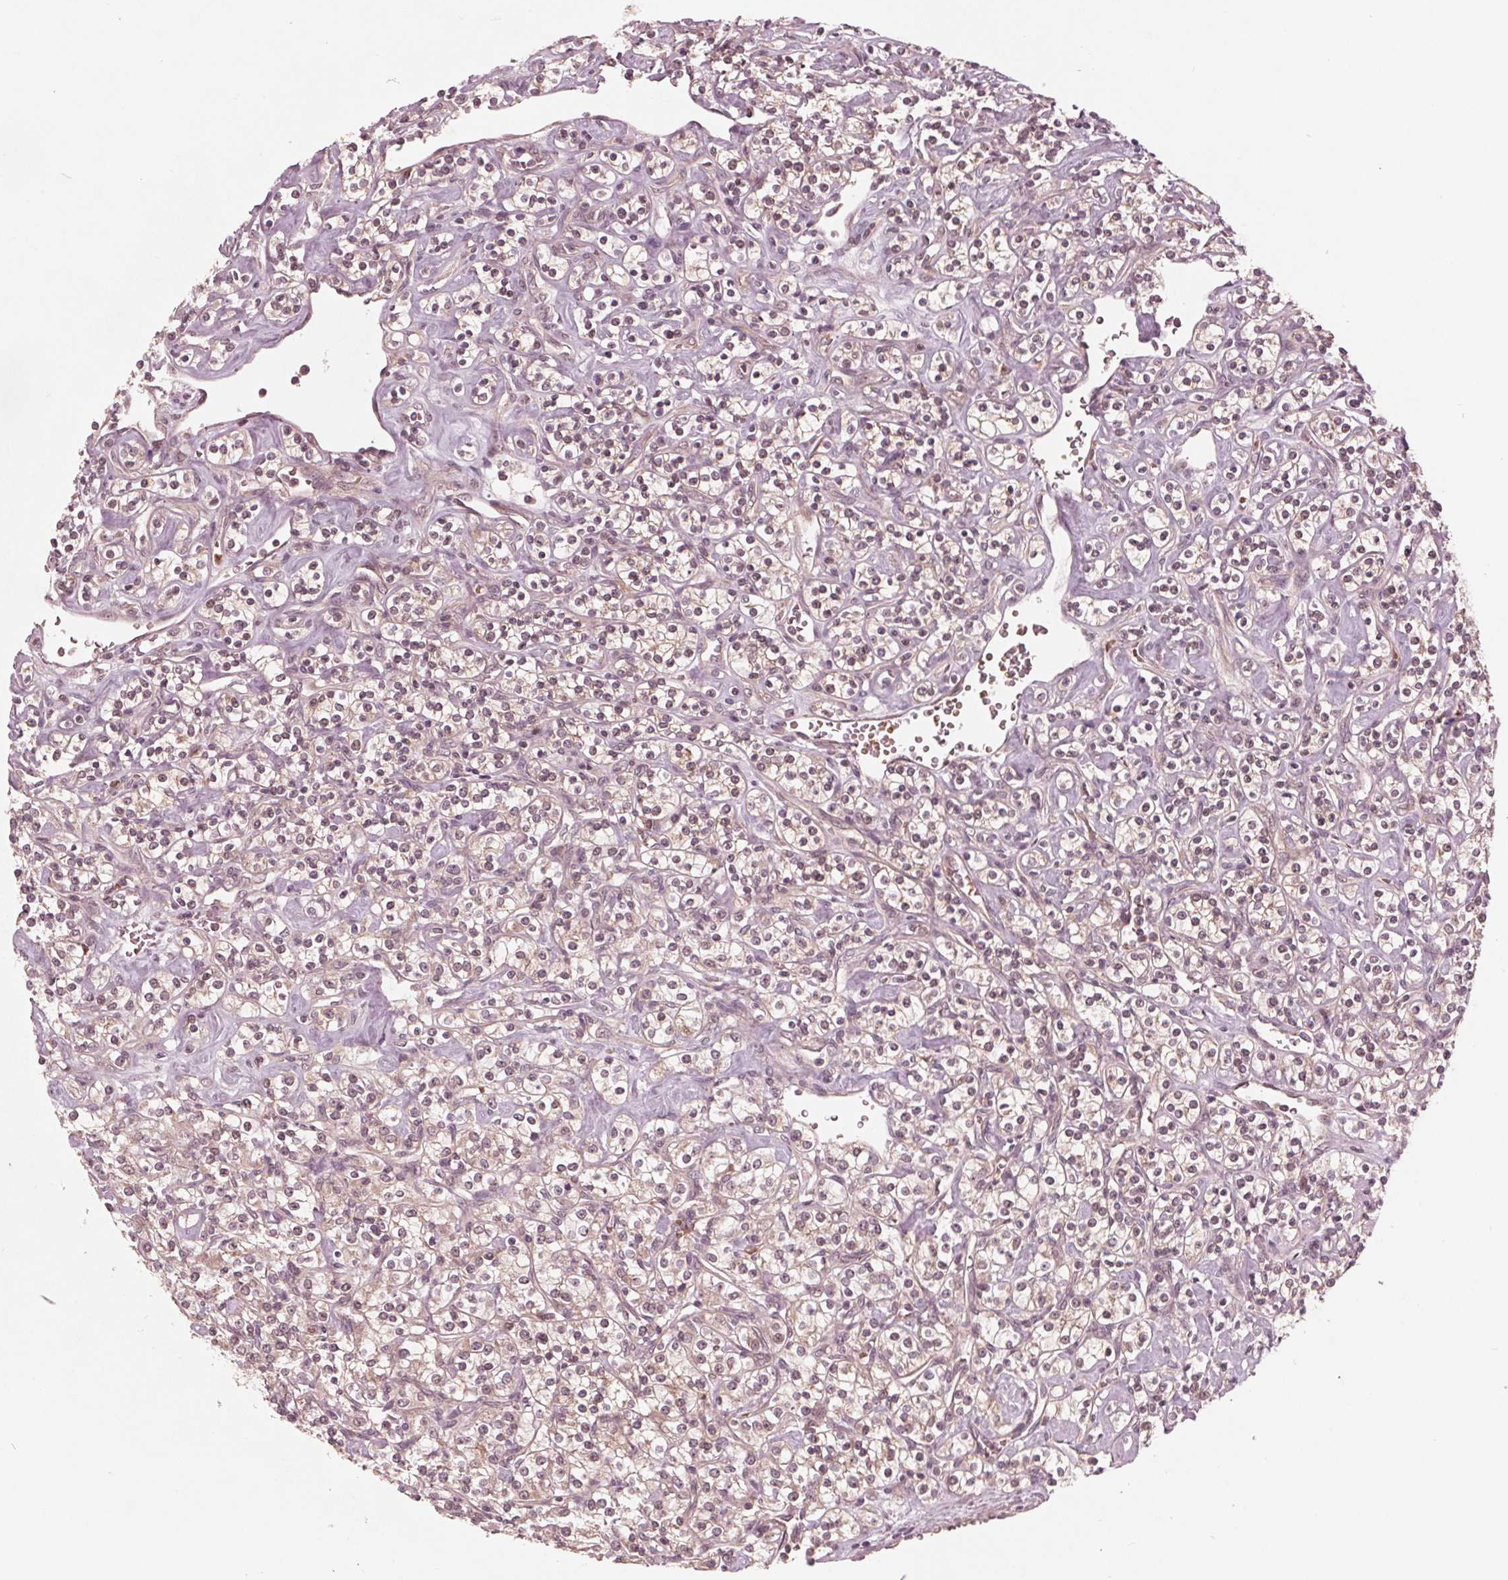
{"staining": {"intensity": "weak", "quantity": "<25%", "location": "cytoplasmic/membranous"}, "tissue": "renal cancer", "cell_type": "Tumor cells", "image_type": "cancer", "snomed": [{"axis": "morphology", "description": "Adenocarcinoma, NOS"}, {"axis": "topography", "description": "Kidney"}], "caption": "The micrograph reveals no significant positivity in tumor cells of adenocarcinoma (renal).", "gene": "UBALD1", "patient": {"sex": "male", "age": 77}}